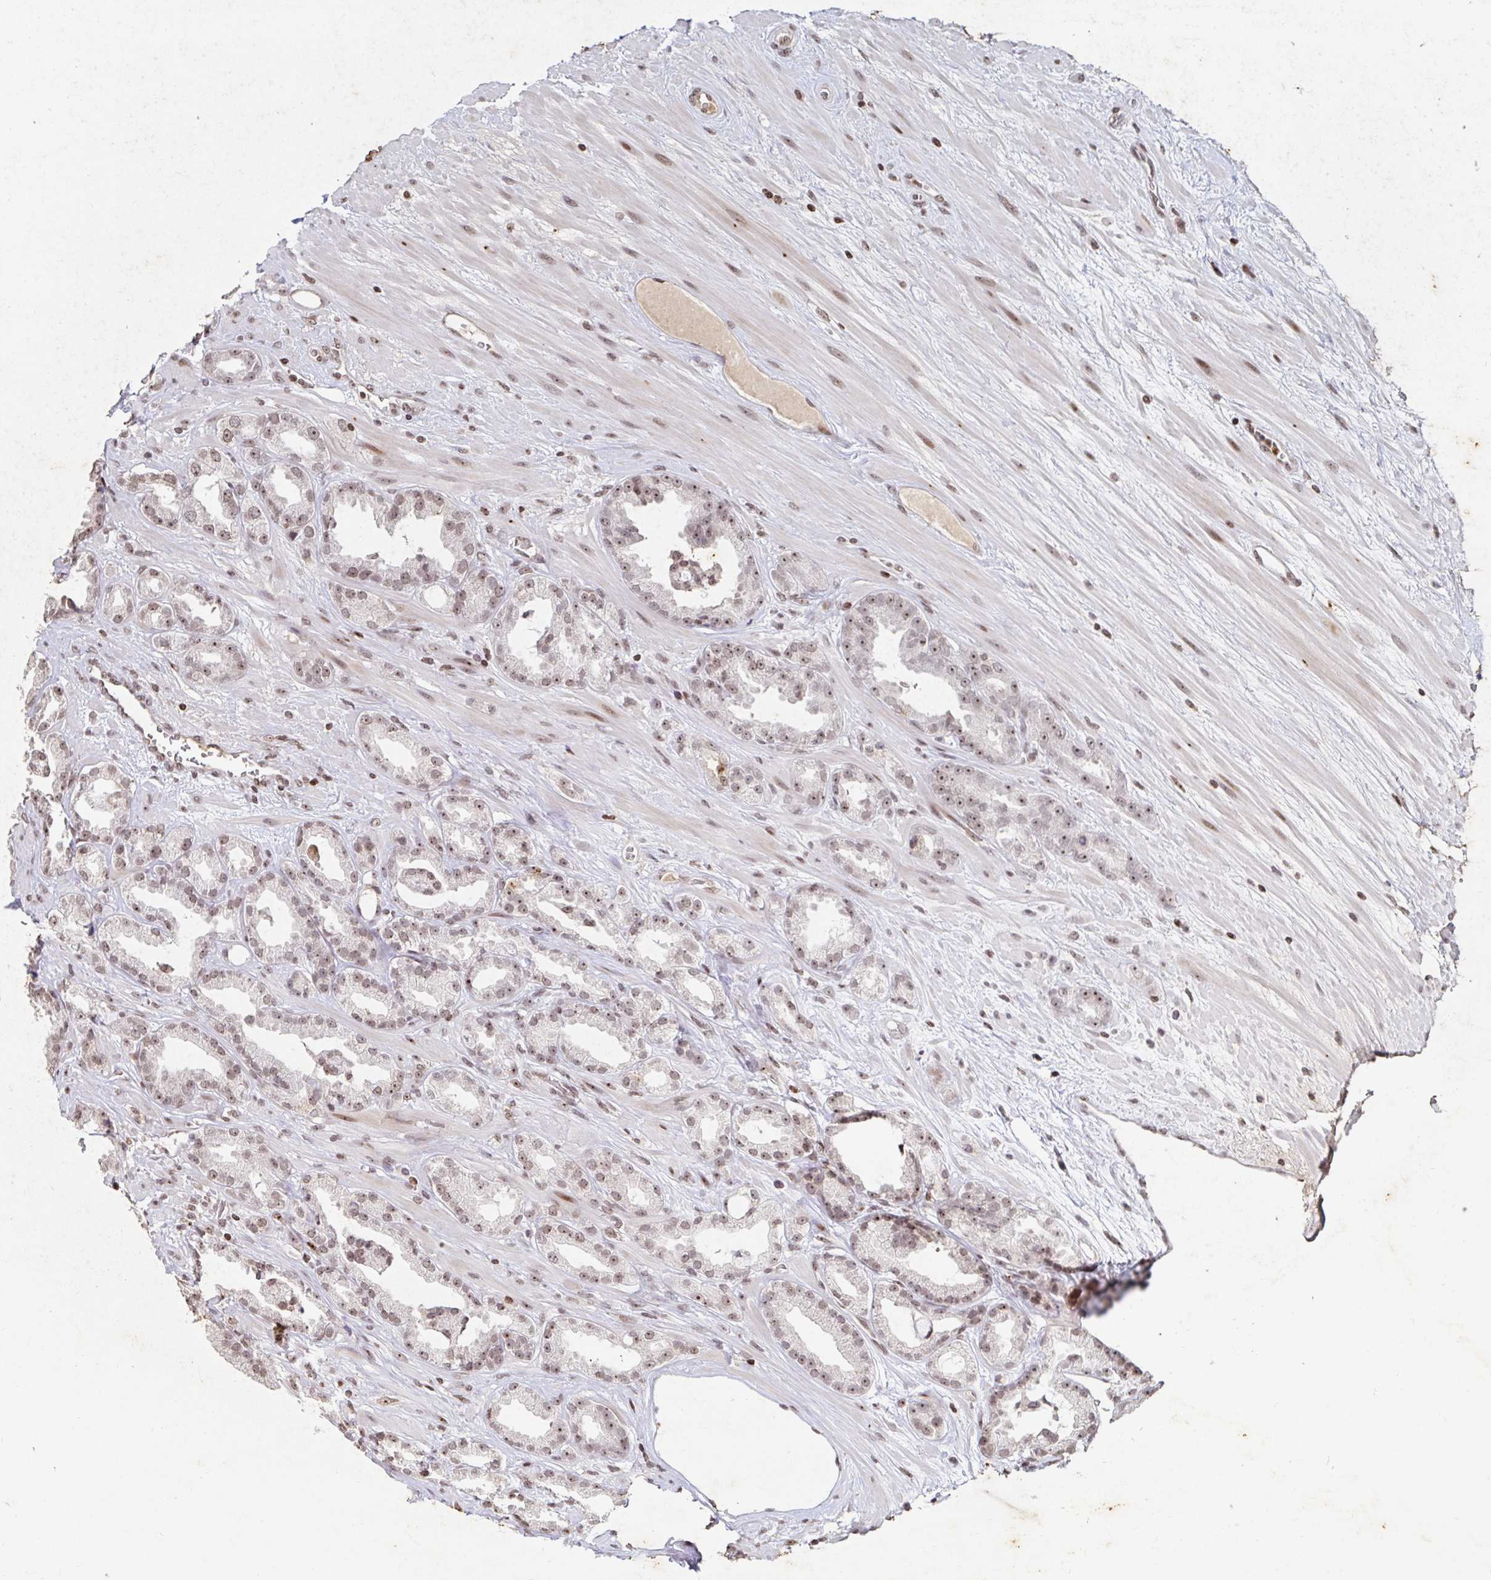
{"staining": {"intensity": "weak", "quantity": ">75%", "location": "nuclear"}, "tissue": "prostate cancer", "cell_type": "Tumor cells", "image_type": "cancer", "snomed": [{"axis": "morphology", "description": "Adenocarcinoma, Low grade"}, {"axis": "topography", "description": "Prostate"}], "caption": "Human prostate low-grade adenocarcinoma stained with a protein marker demonstrates weak staining in tumor cells.", "gene": "C19orf53", "patient": {"sex": "male", "age": 61}}